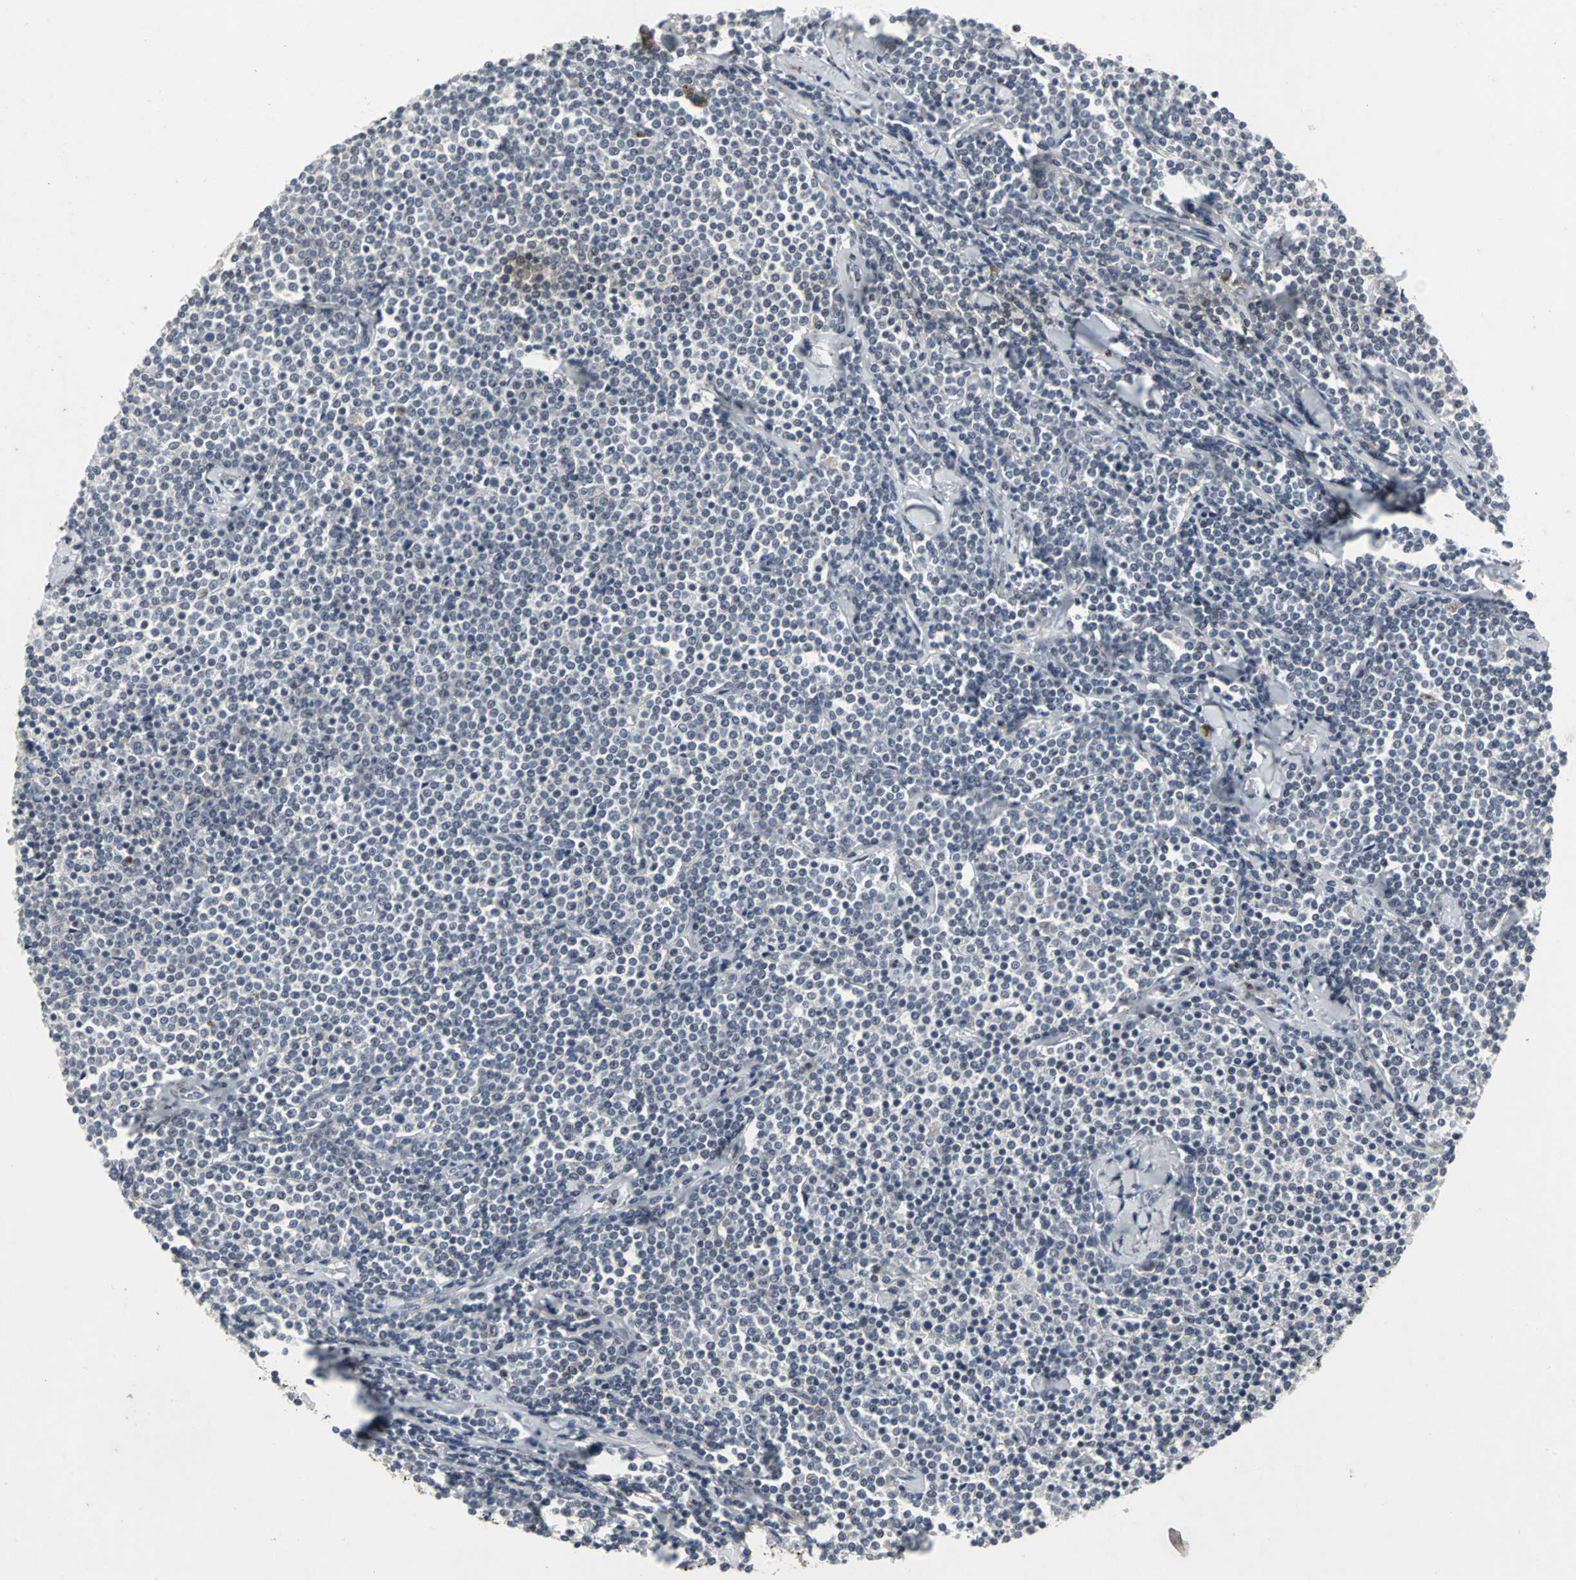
{"staining": {"intensity": "negative", "quantity": "none", "location": "none"}, "tissue": "lymphoma", "cell_type": "Tumor cells", "image_type": "cancer", "snomed": [{"axis": "morphology", "description": "Malignant lymphoma, non-Hodgkin's type, Low grade"}, {"axis": "topography", "description": "Soft tissue"}], "caption": "The micrograph reveals no significant expression in tumor cells of lymphoma.", "gene": "BMP4", "patient": {"sex": "male", "age": 92}}